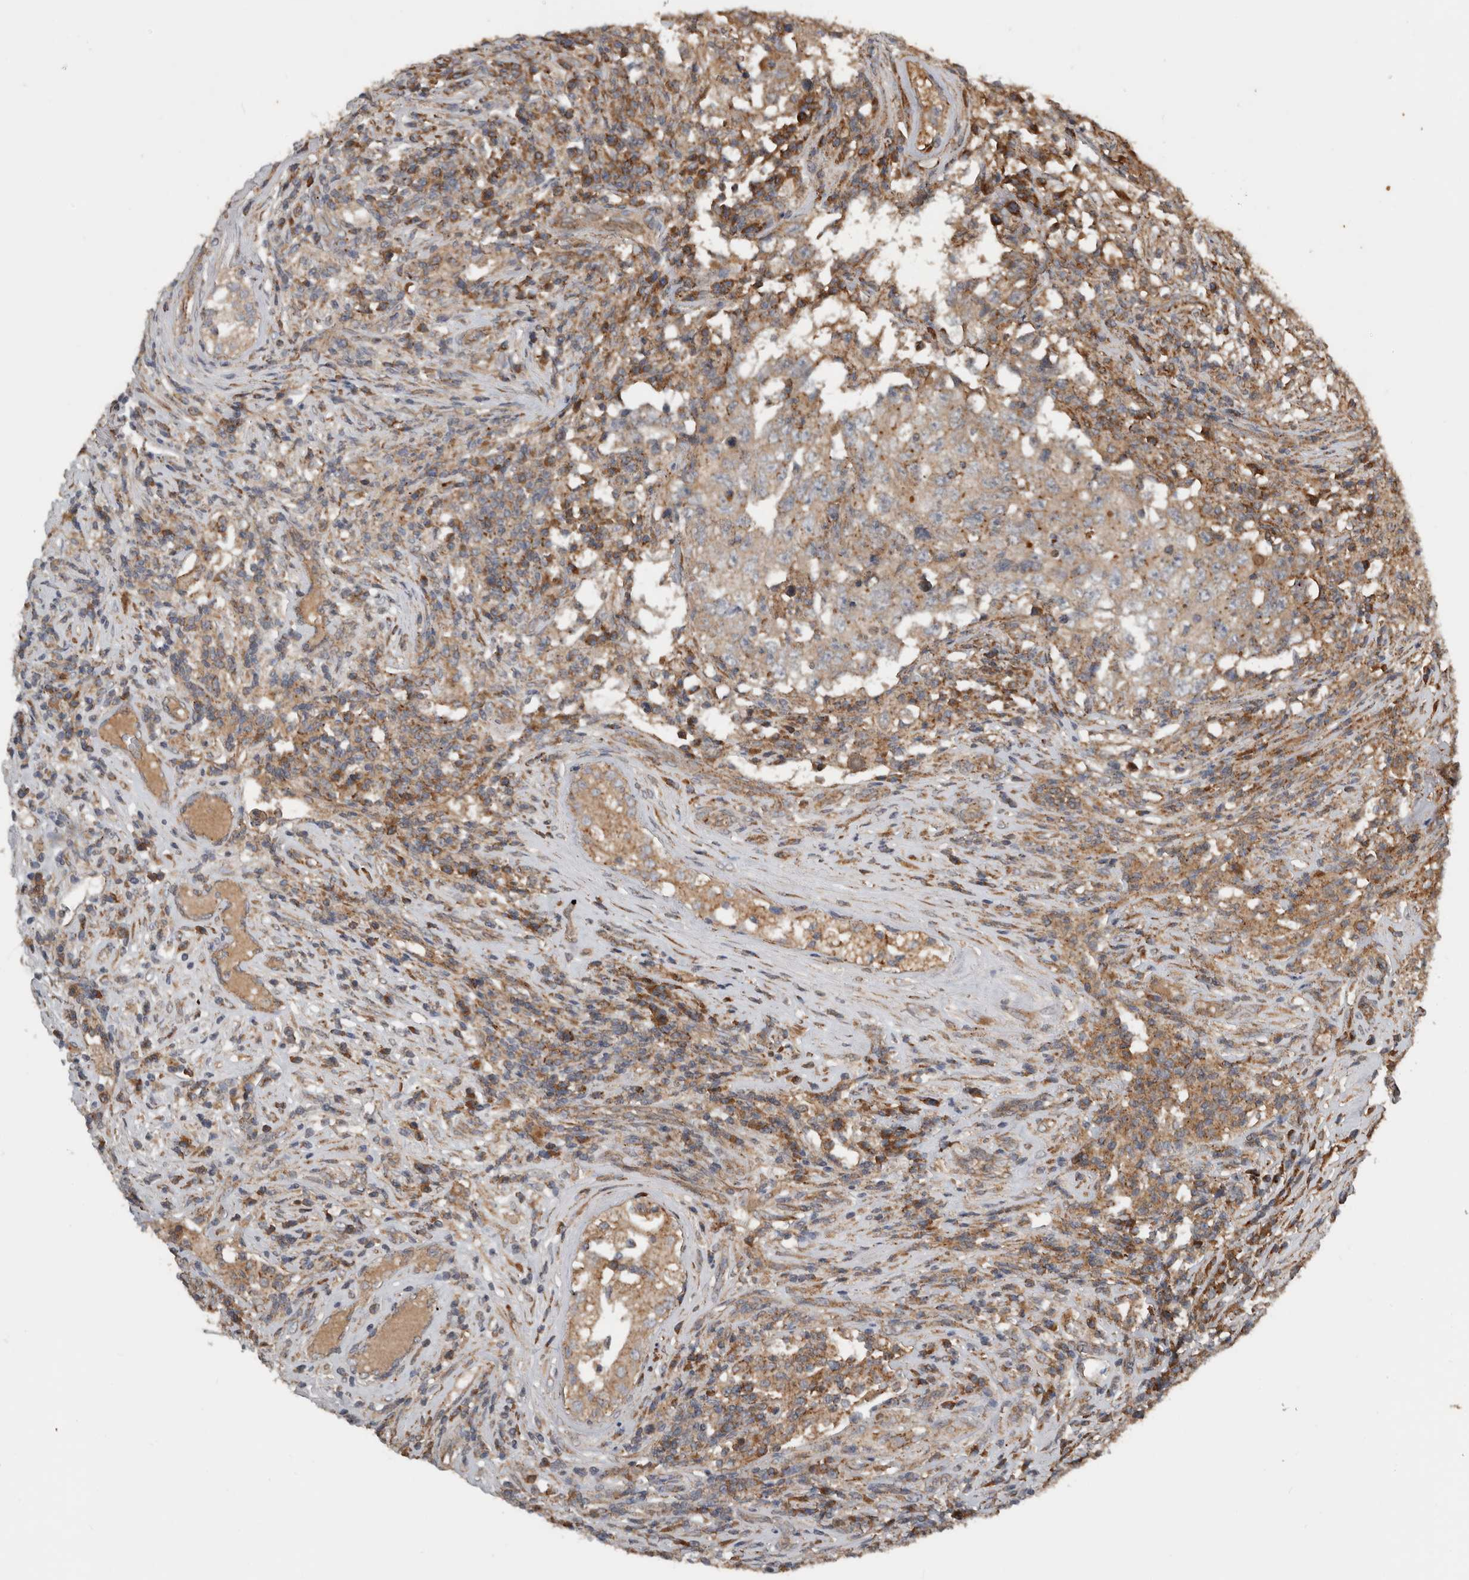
{"staining": {"intensity": "weak", "quantity": ">75%", "location": "cytoplasmic/membranous"}, "tissue": "testis cancer", "cell_type": "Tumor cells", "image_type": "cancer", "snomed": [{"axis": "morphology", "description": "Carcinoma, Embryonal, NOS"}, {"axis": "topography", "description": "Testis"}], "caption": "The histopathology image exhibits staining of testis cancer, revealing weak cytoplasmic/membranous protein positivity (brown color) within tumor cells.", "gene": "RNF207", "patient": {"sex": "male", "age": 26}}